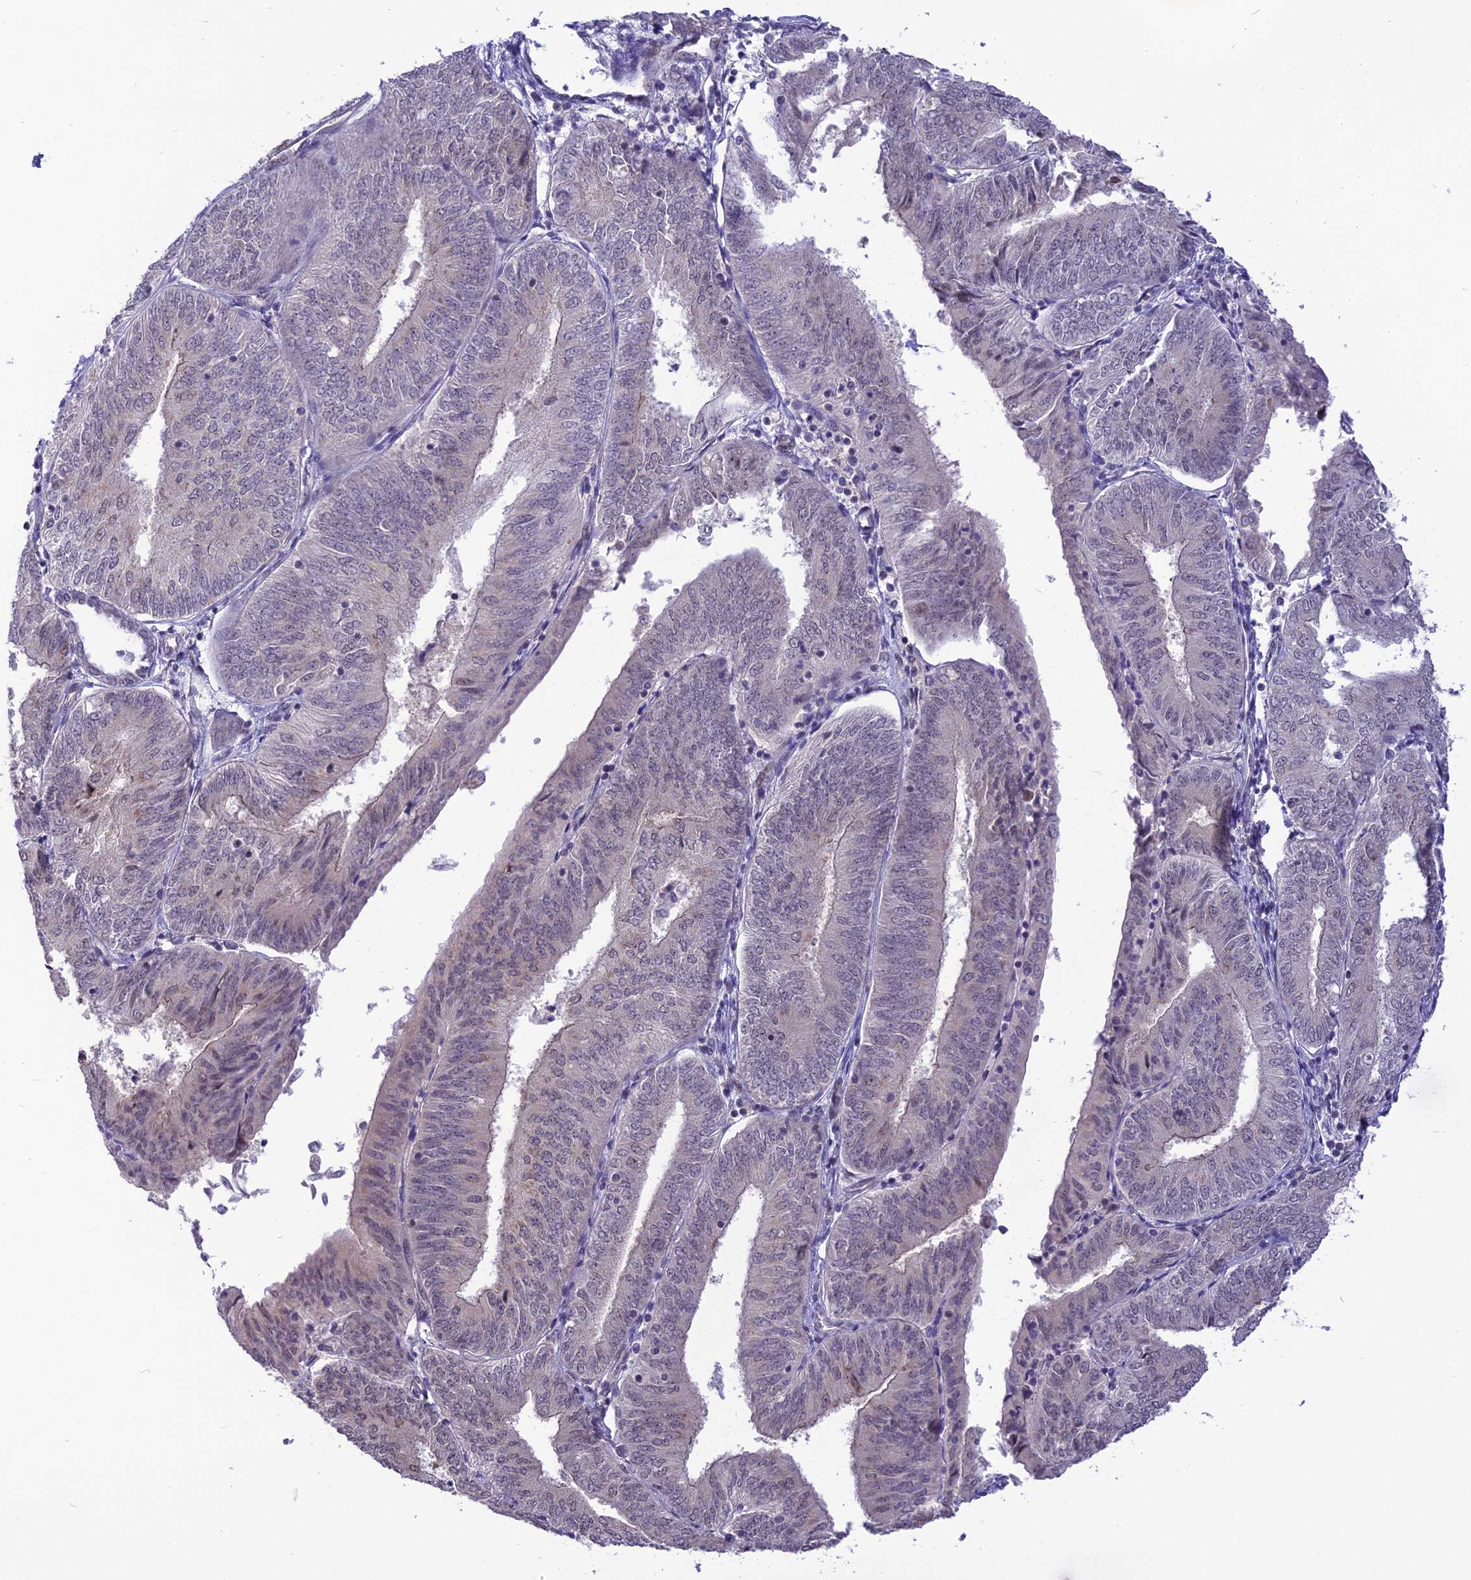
{"staining": {"intensity": "negative", "quantity": "none", "location": "none"}, "tissue": "endometrial cancer", "cell_type": "Tumor cells", "image_type": "cancer", "snomed": [{"axis": "morphology", "description": "Adenocarcinoma, NOS"}, {"axis": "topography", "description": "Endometrium"}], "caption": "There is no significant staining in tumor cells of adenocarcinoma (endometrial).", "gene": "ZNF837", "patient": {"sex": "female", "age": 58}}